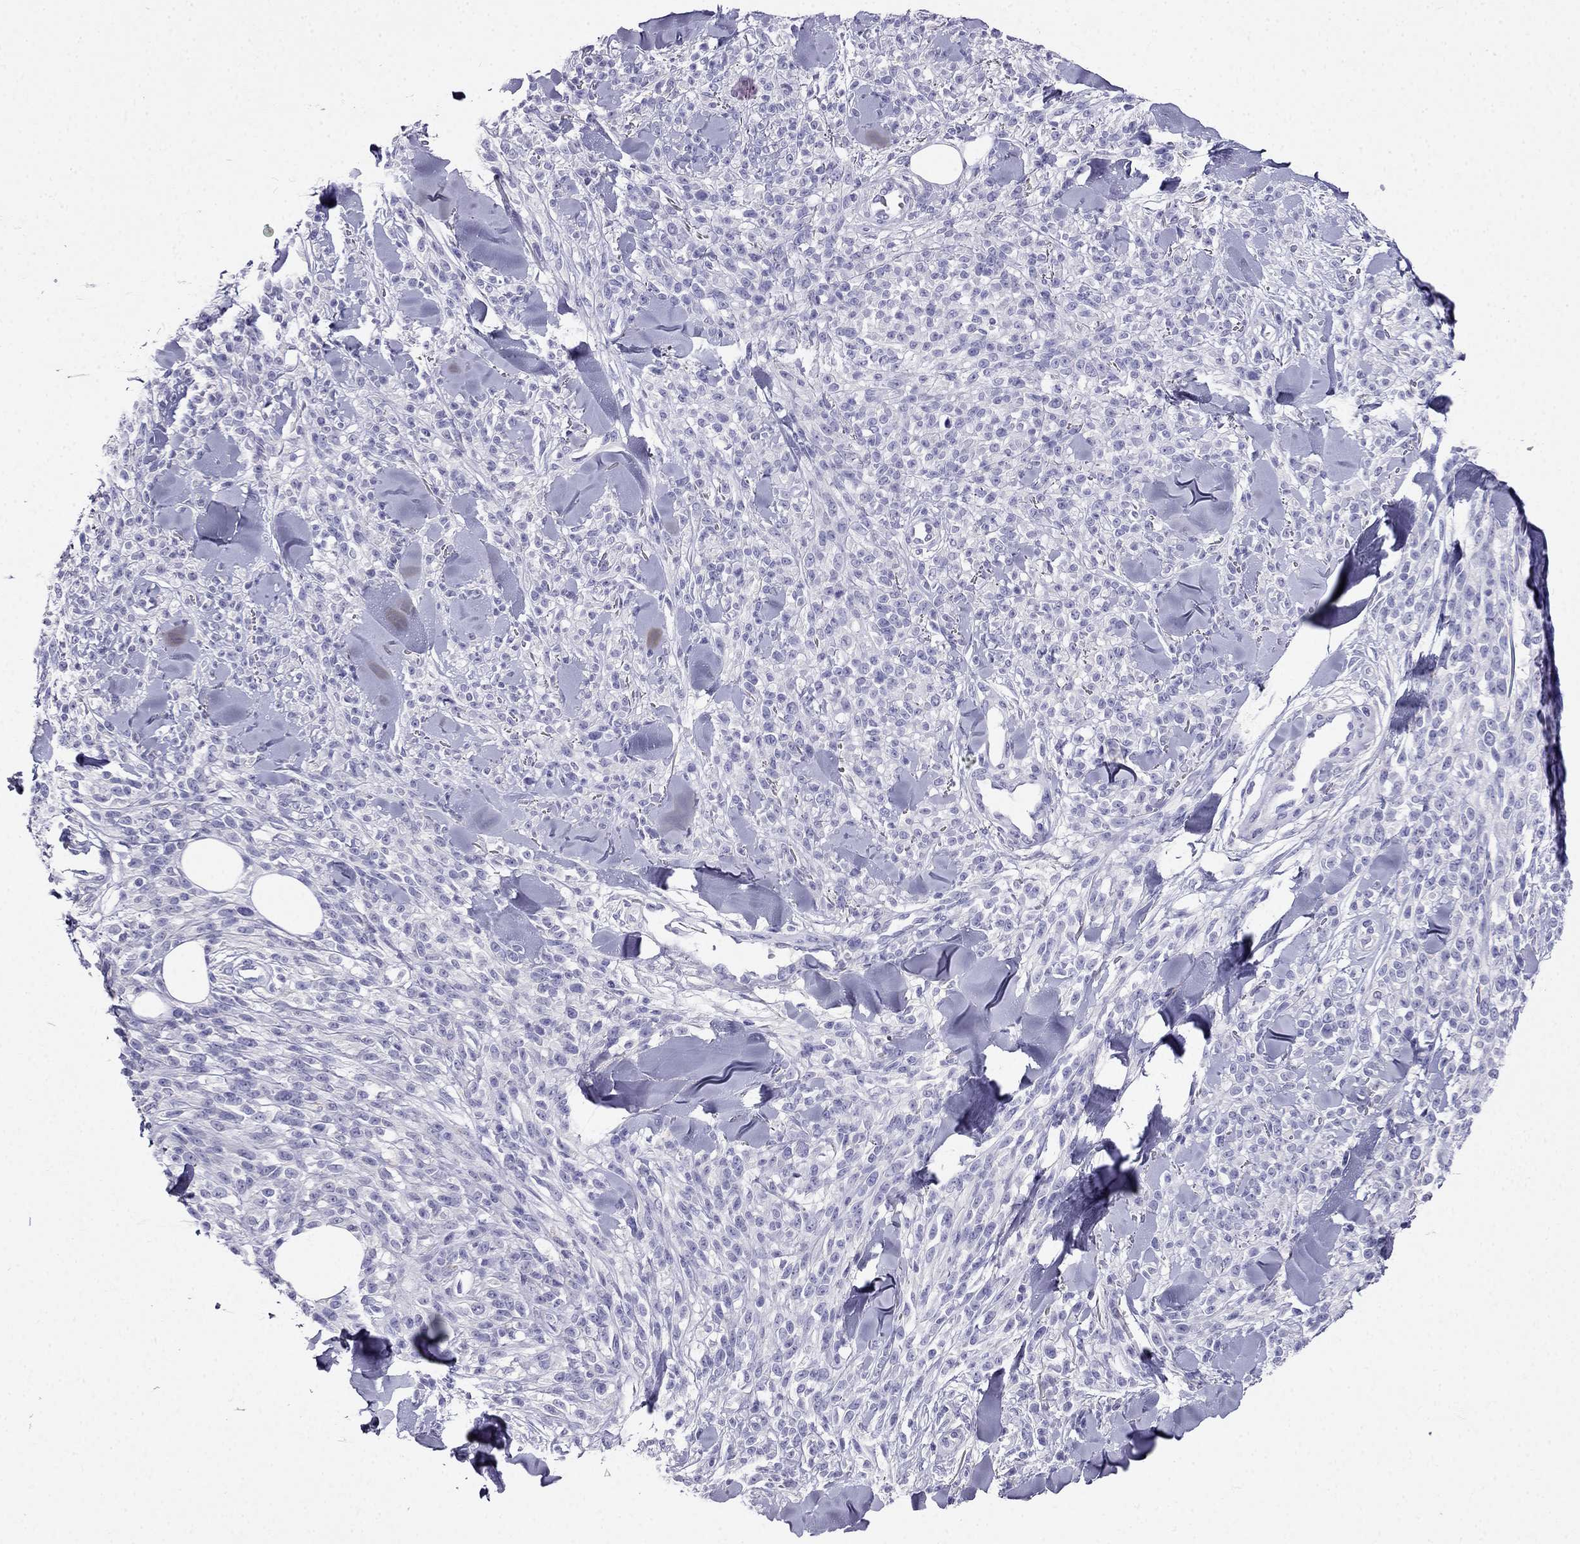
{"staining": {"intensity": "negative", "quantity": "none", "location": "none"}, "tissue": "melanoma", "cell_type": "Tumor cells", "image_type": "cancer", "snomed": [{"axis": "morphology", "description": "Malignant melanoma, NOS"}, {"axis": "topography", "description": "Skin"}, {"axis": "topography", "description": "Skin of trunk"}], "caption": "Melanoma was stained to show a protein in brown. There is no significant expression in tumor cells.", "gene": "PTH", "patient": {"sex": "male", "age": 74}}